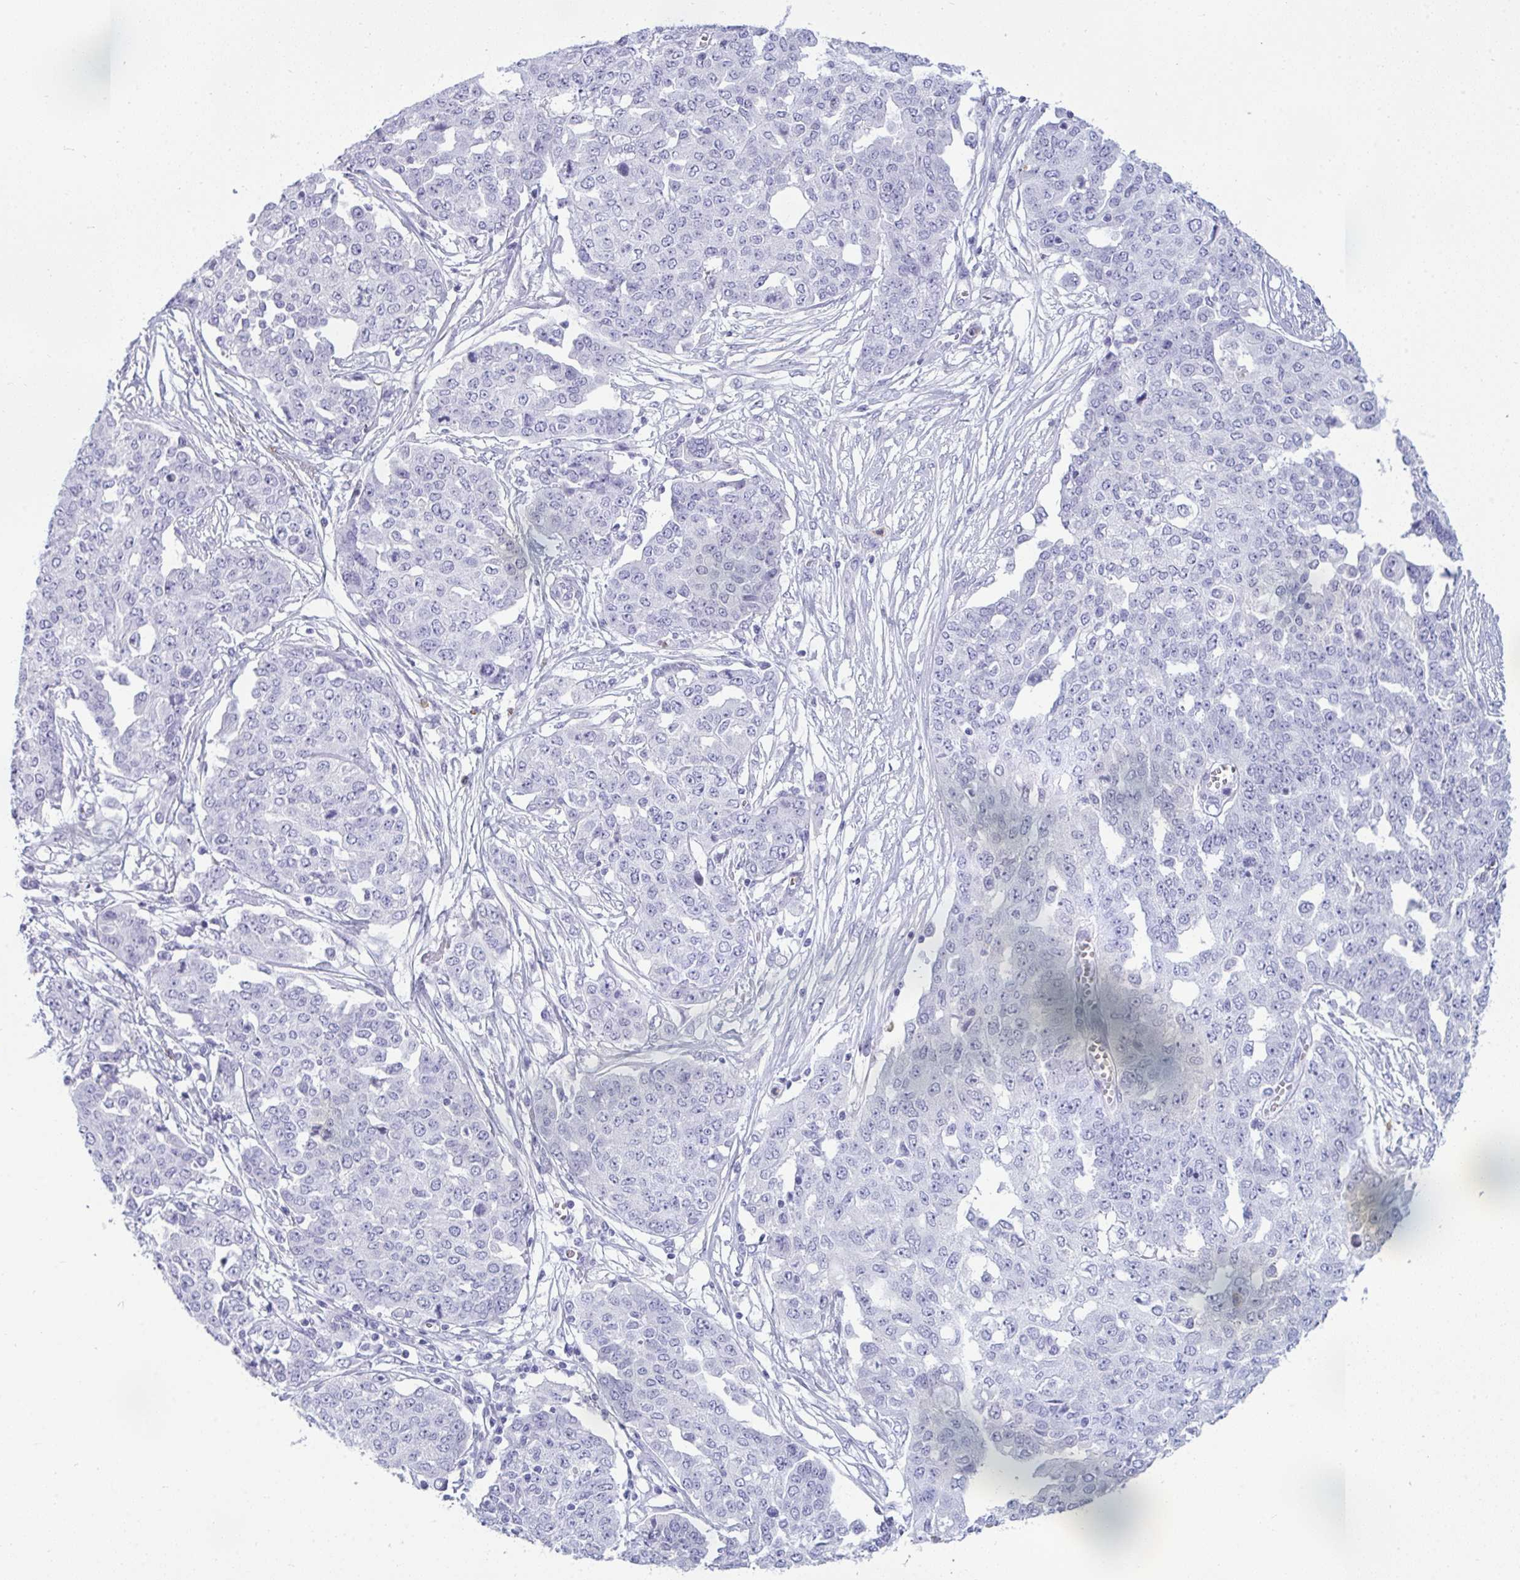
{"staining": {"intensity": "negative", "quantity": "none", "location": "none"}, "tissue": "ovarian cancer", "cell_type": "Tumor cells", "image_type": "cancer", "snomed": [{"axis": "morphology", "description": "Cystadenocarcinoma, serous, NOS"}, {"axis": "topography", "description": "Soft tissue"}, {"axis": "topography", "description": "Ovary"}], "caption": "Immunohistochemistry histopathology image of neoplastic tissue: ovarian cancer (serous cystadenocarcinoma) stained with DAB displays no significant protein staining in tumor cells.", "gene": "ARHGAP42", "patient": {"sex": "female", "age": 57}}